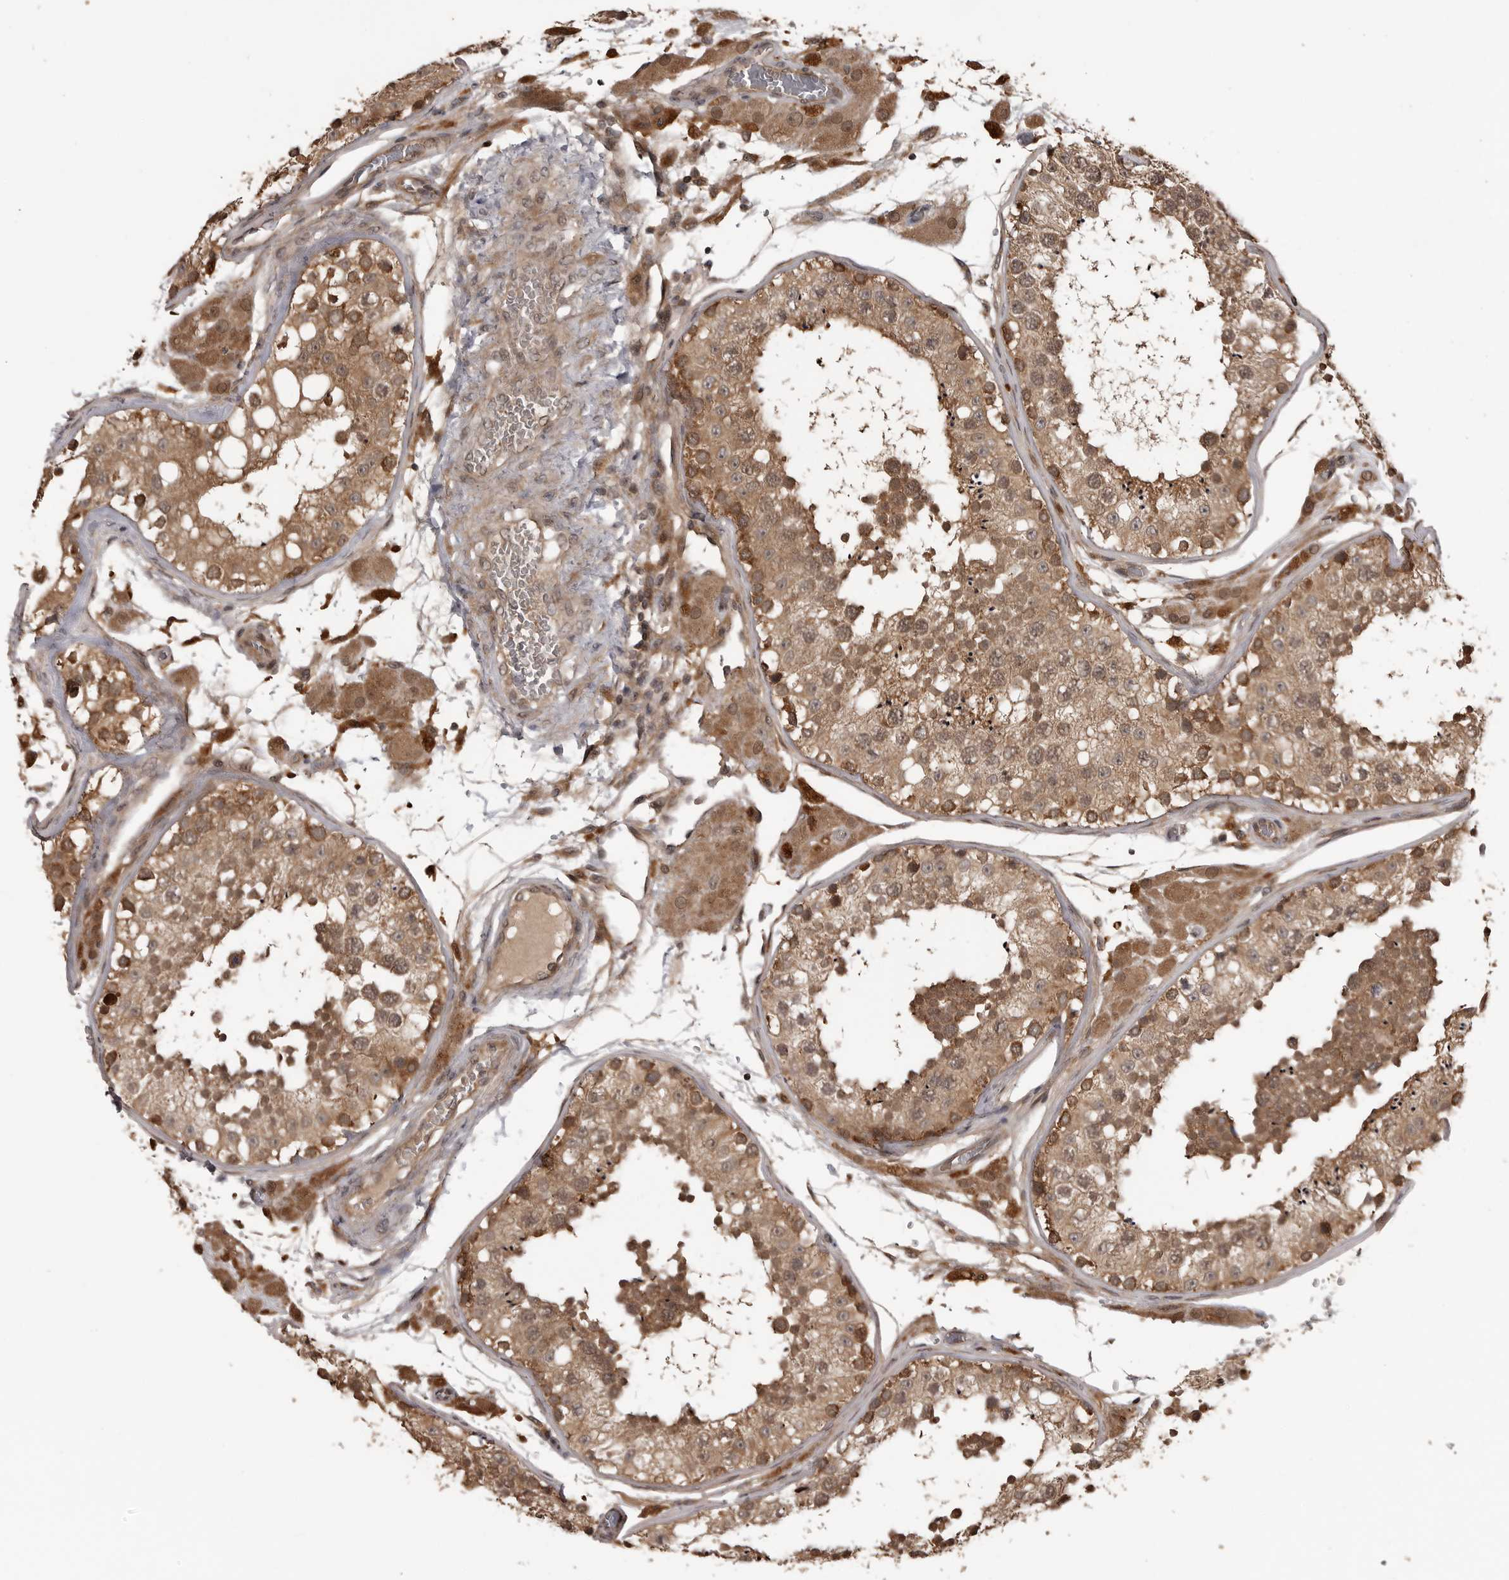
{"staining": {"intensity": "moderate", "quantity": ">75%", "location": "cytoplasmic/membranous,nuclear"}, "tissue": "testis", "cell_type": "Cells in seminiferous ducts", "image_type": "normal", "snomed": [{"axis": "morphology", "description": "Normal tissue, NOS"}, {"axis": "topography", "description": "Testis"}], "caption": "Immunohistochemistry (DAB (3,3'-diaminobenzidine)) staining of benign human testis demonstrates moderate cytoplasmic/membranous,nuclear protein staining in approximately >75% of cells in seminiferous ducts.", "gene": "AKAP7", "patient": {"sex": "male", "age": 26}}